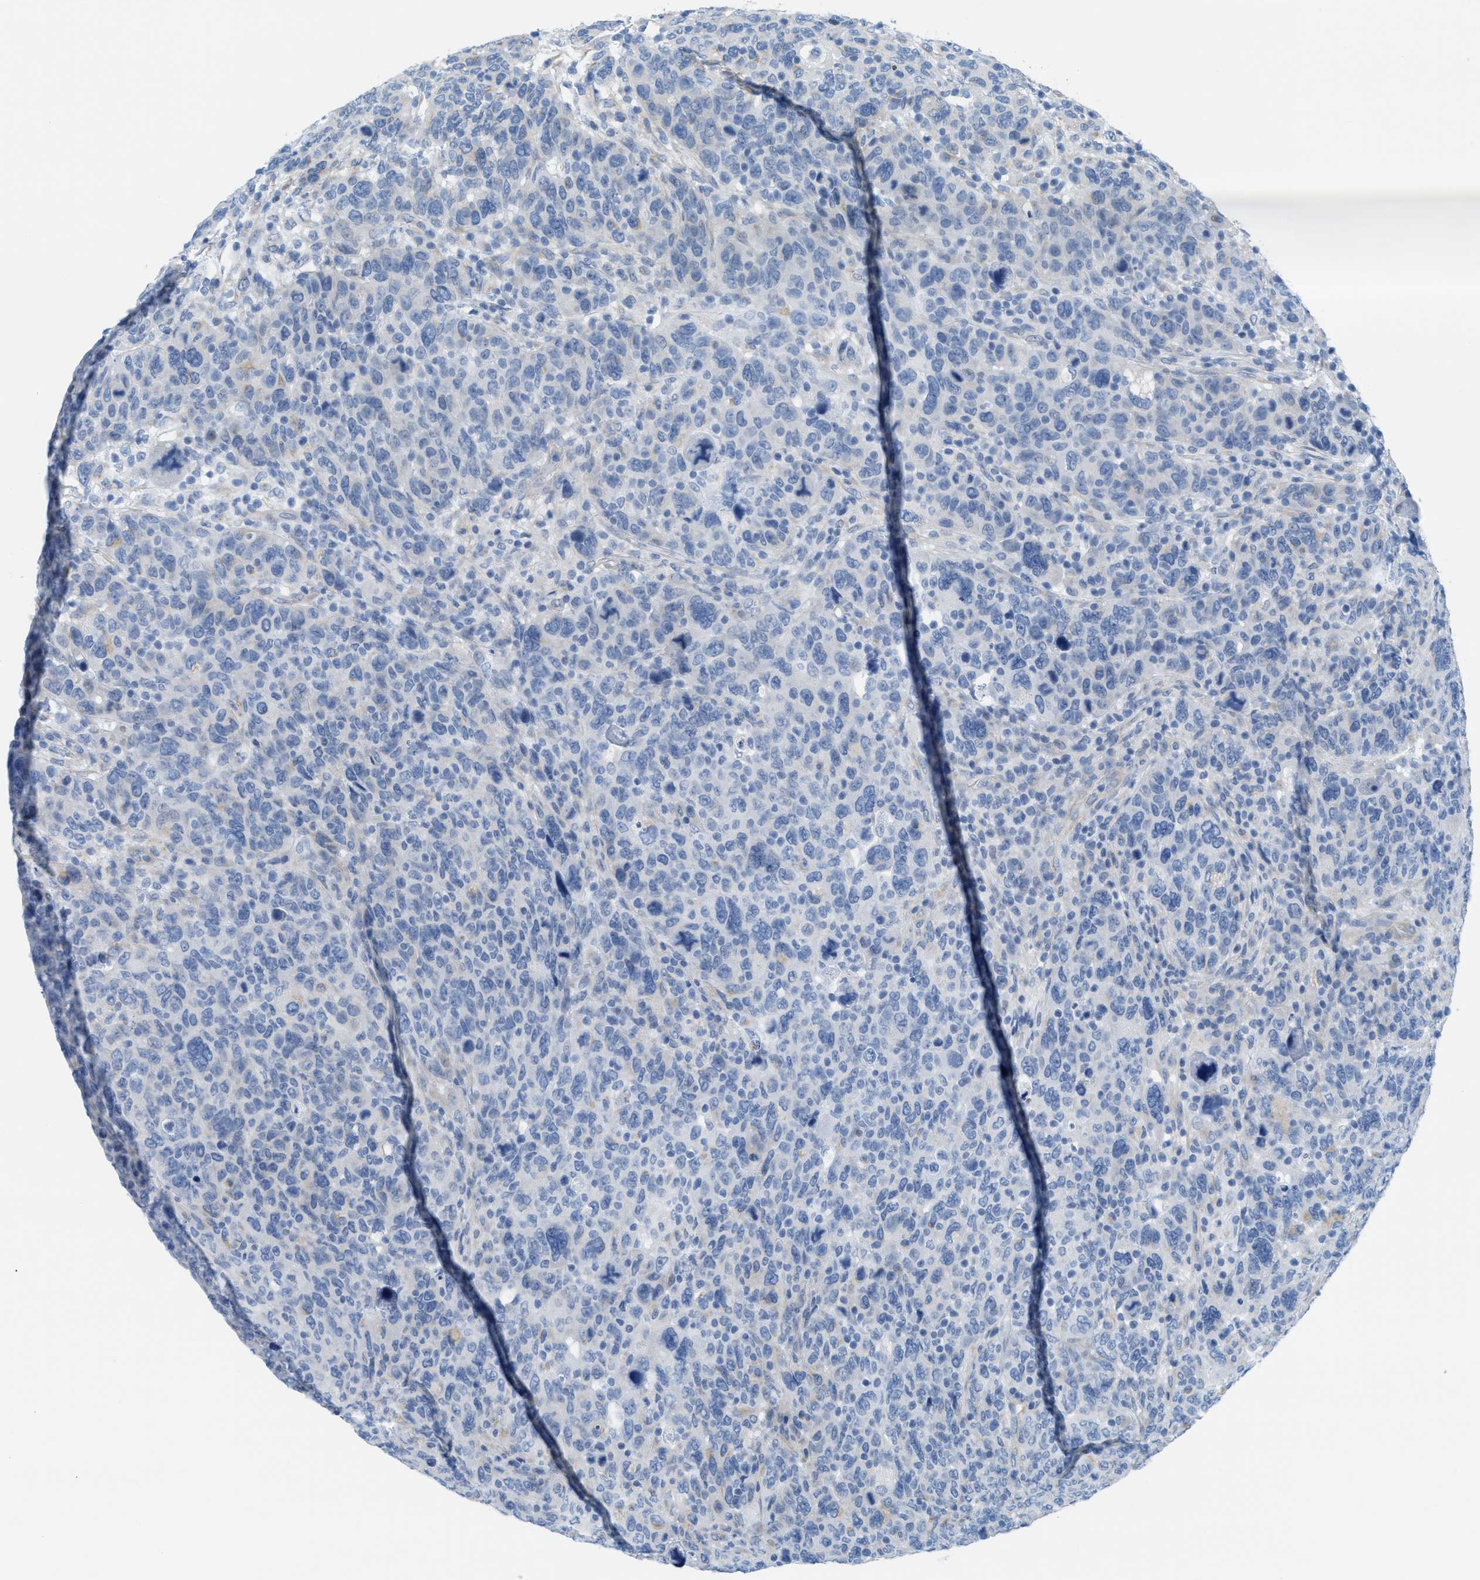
{"staining": {"intensity": "negative", "quantity": "none", "location": "none"}, "tissue": "breast cancer", "cell_type": "Tumor cells", "image_type": "cancer", "snomed": [{"axis": "morphology", "description": "Duct carcinoma"}, {"axis": "topography", "description": "Breast"}], "caption": "The immunohistochemistry (IHC) image has no significant positivity in tumor cells of breast cancer tissue.", "gene": "SLC12A1", "patient": {"sex": "female", "age": 37}}